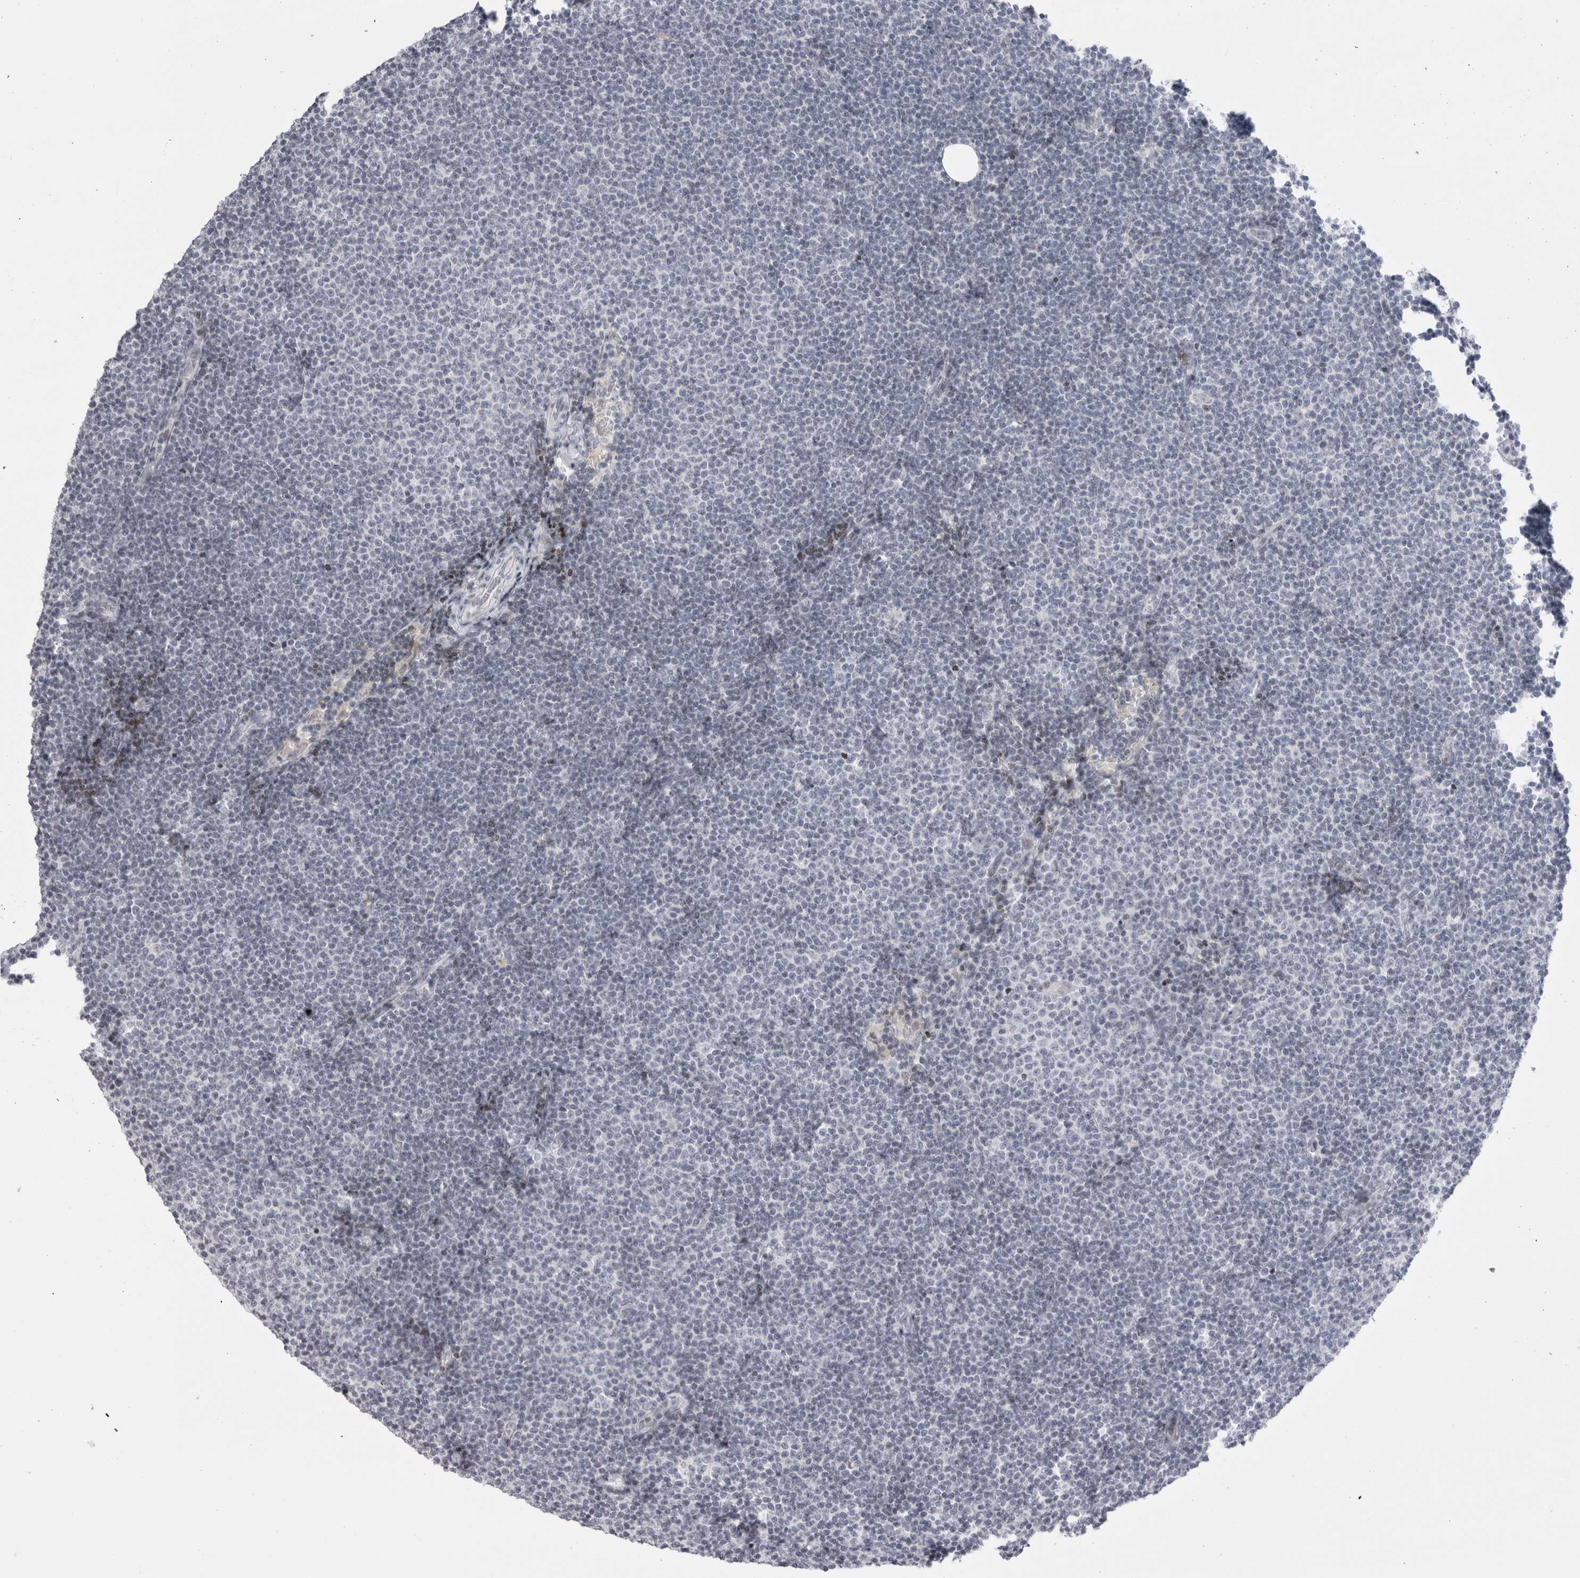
{"staining": {"intensity": "negative", "quantity": "none", "location": "none"}, "tissue": "lymphoma", "cell_type": "Tumor cells", "image_type": "cancer", "snomed": [{"axis": "morphology", "description": "Malignant lymphoma, non-Hodgkin's type, Low grade"}, {"axis": "topography", "description": "Lymph node"}], "caption": "This is an IHC image of lymphoma. There is no expression in tumor cells.", "gene": "FNDC8", "patient": {"sex": "female", "age": 53}}